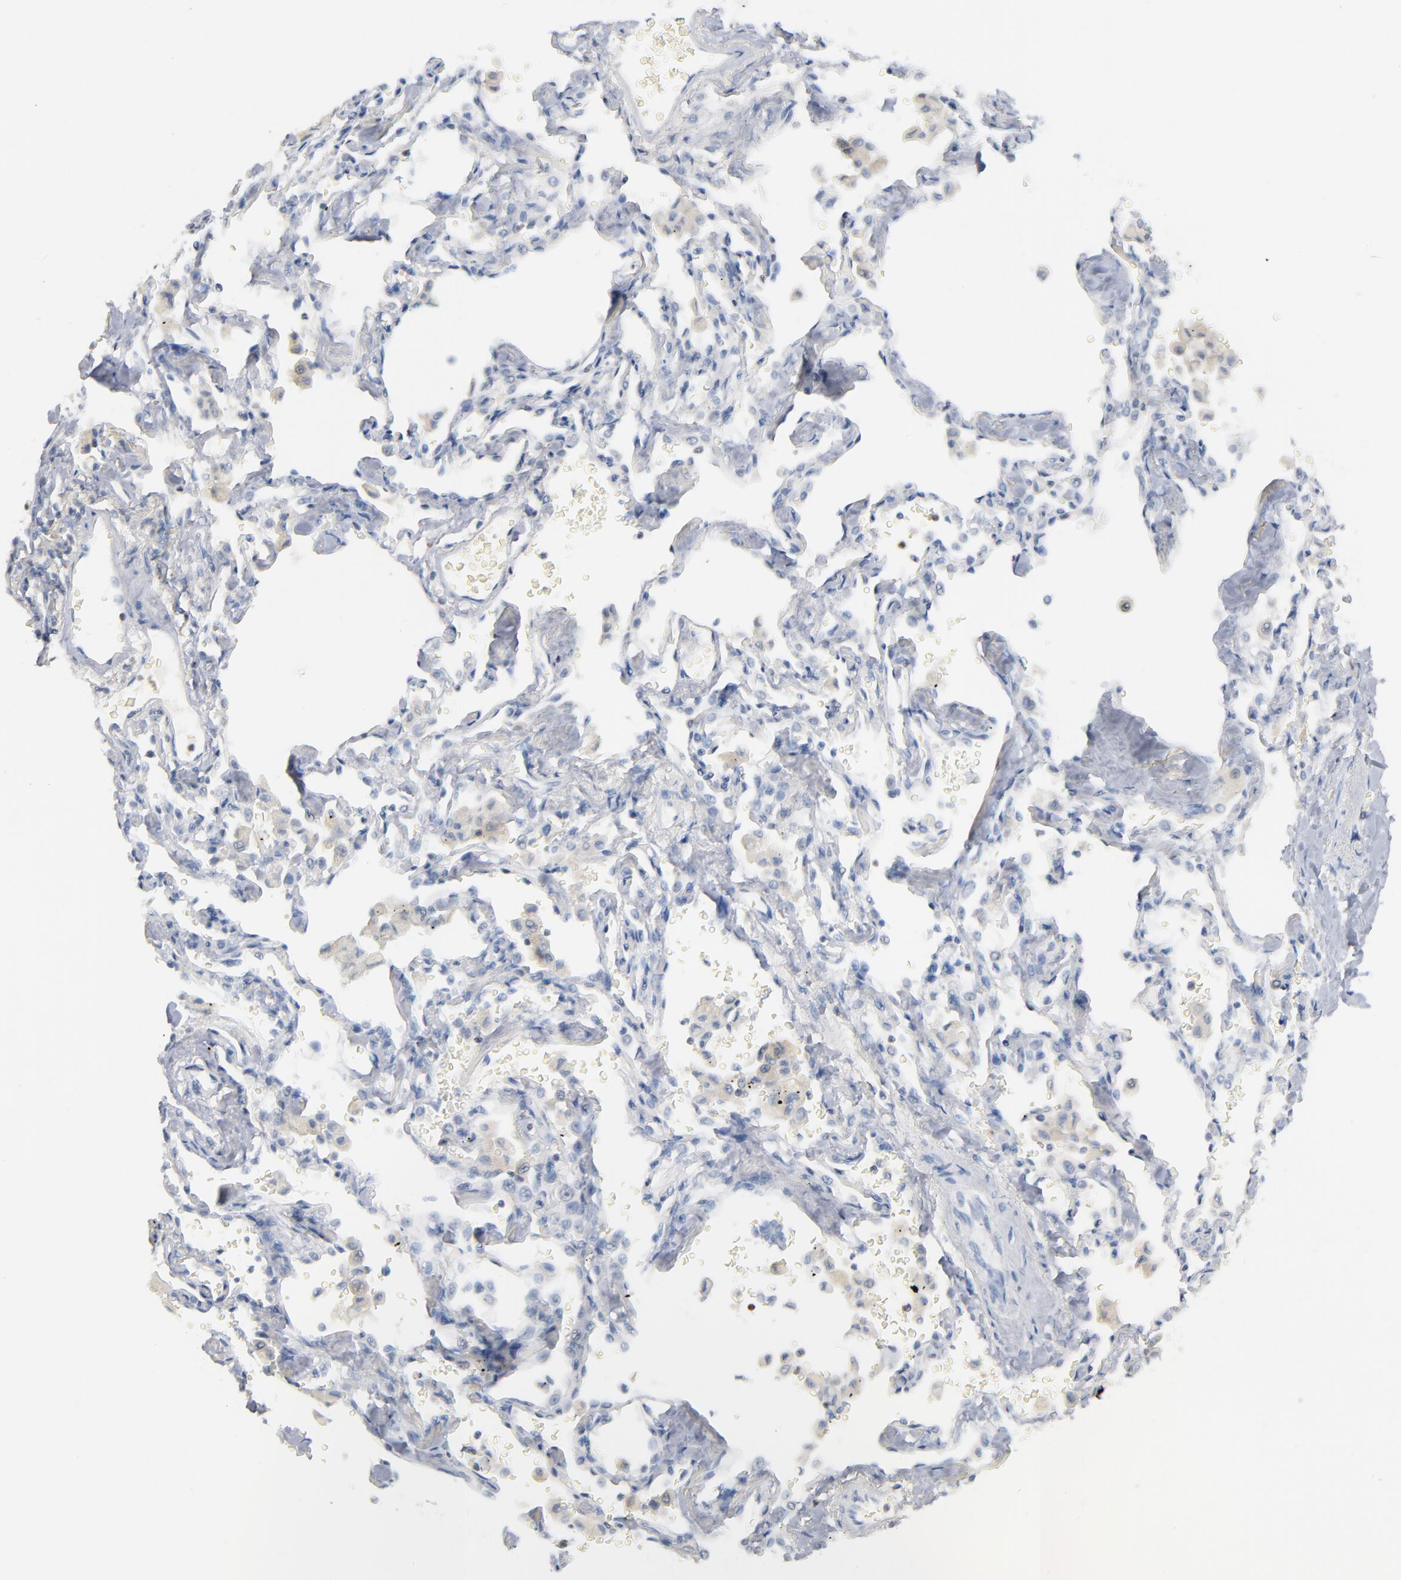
{"staining": {"intensity": "negative", "quantity": "none", "location": "none"}, "tissue": "lung cancer", "cell_type": "Tumor cells", "image_type": "cancer", "snomed": [{"axis": "morphology", "description": "Adenocarcinoma, NOS"}, {"axis": "topography", "description": "Lung"}], "caption": "There is no significant expression in tumor cells of lung adenocarcinoma. The staining was performed using DAB (3,3'-diaminobenzidine) to visualize the protein expression in brown, while the nuclei were stained in blue with hematoxylin (Magnification: 20x).", "gene": "PTK2B", "patient": {"sex": "female", "age": 64}}